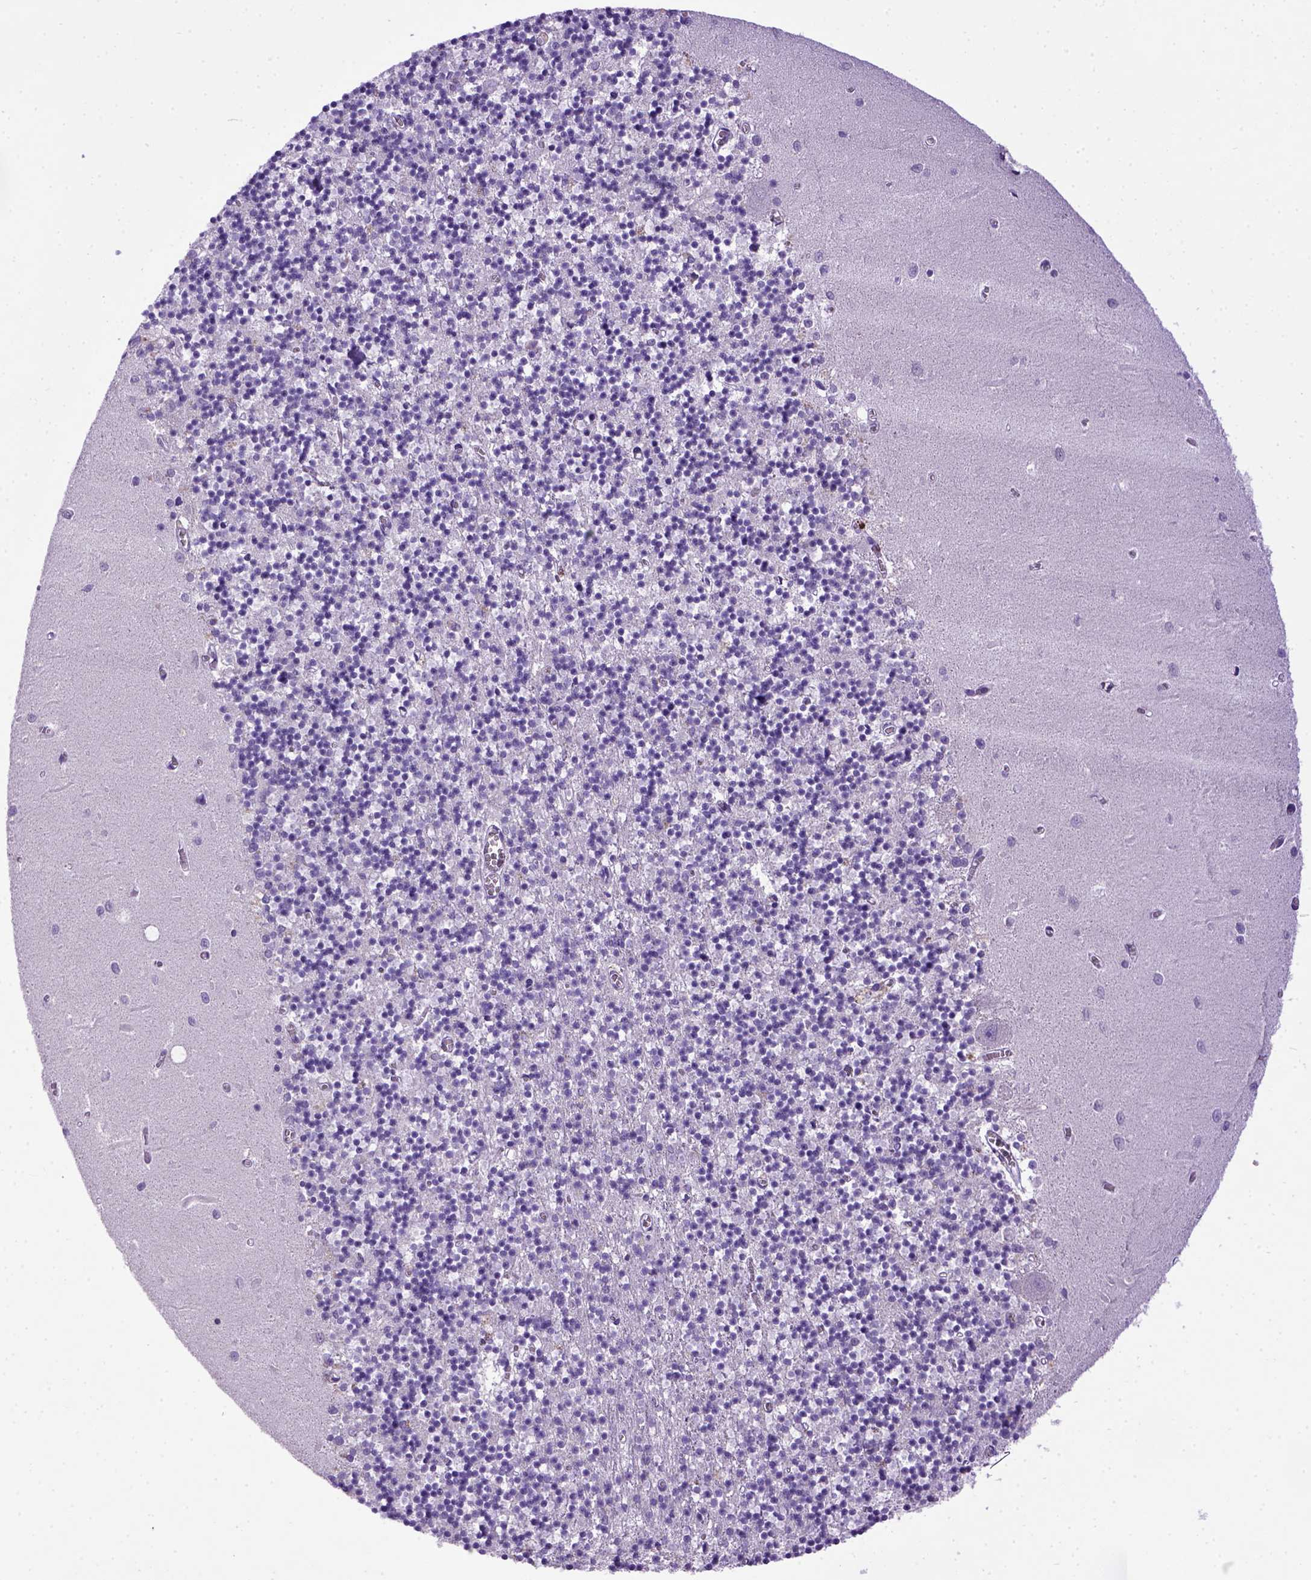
{"staining": {"intensity": "negative", "quantity": "none", "location": "none"}, "tissue": "cerebellum", "cell_type": "Cells in granular layer", "image_type": "normal", "snomed": [{"axis": "morphology", "description": "Normal tissue, NOS"}, {"axis": "topography", "description": "Cerebellum"}], "caption": "IHC image of unremarkable cerebellum: cerebellum stained with DAB (3,3'-diaminobenzidine) demonstrates no significant protein staining in cells in granular layer.", "gene": "CDH1", "patient": {"sex": "female", "age": 64}}